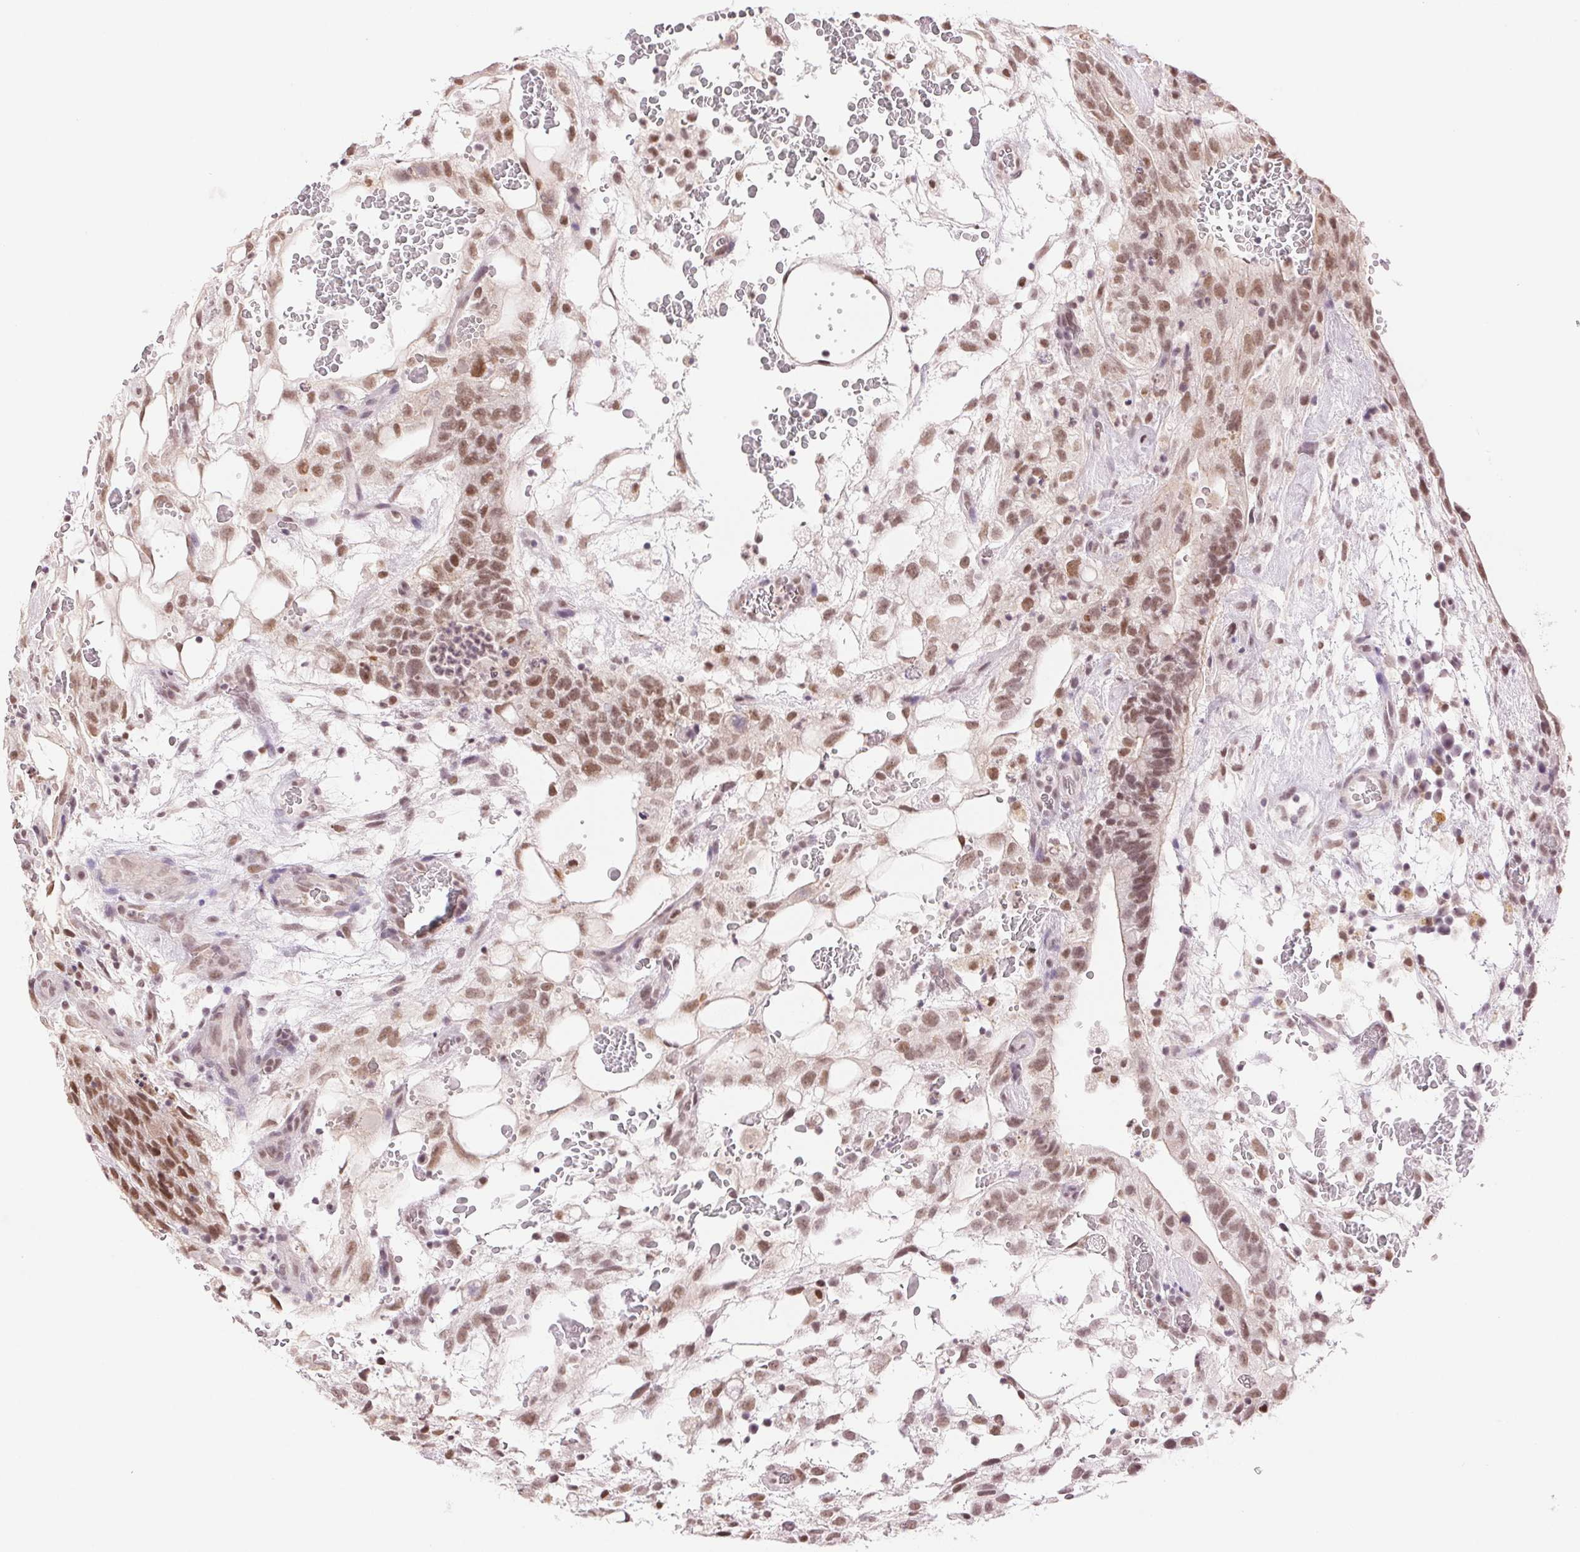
{"staining": {"intensity": "moderate", "quantity": ">75%", "location": "nuclear"}, "tissue": "testis cancer", "cell_type": "Tumor cells", "image_type": "cancer", "snomed": [{"axis": "morphology", "description": "Normal tissue, NOS"}, {"axis": "morphology", "description": "Carcinoma, Embryonal, NOS"}, {"axis": "topography", "description": "Testis"}], "caption": "A brown stain shows moderate nuclear staining of a protein in human testis cancer (embryonal carcinoma) tumor cells. The staining was performed using DAB (3,3'-diaminobenzidine) to visualize the protein expression in brown, while the nuclei were stained in blue with hematoxylin (Magnification: 20x).", "gene": "RPRD1B", "patient": {"sex": "male", "age": 32}}